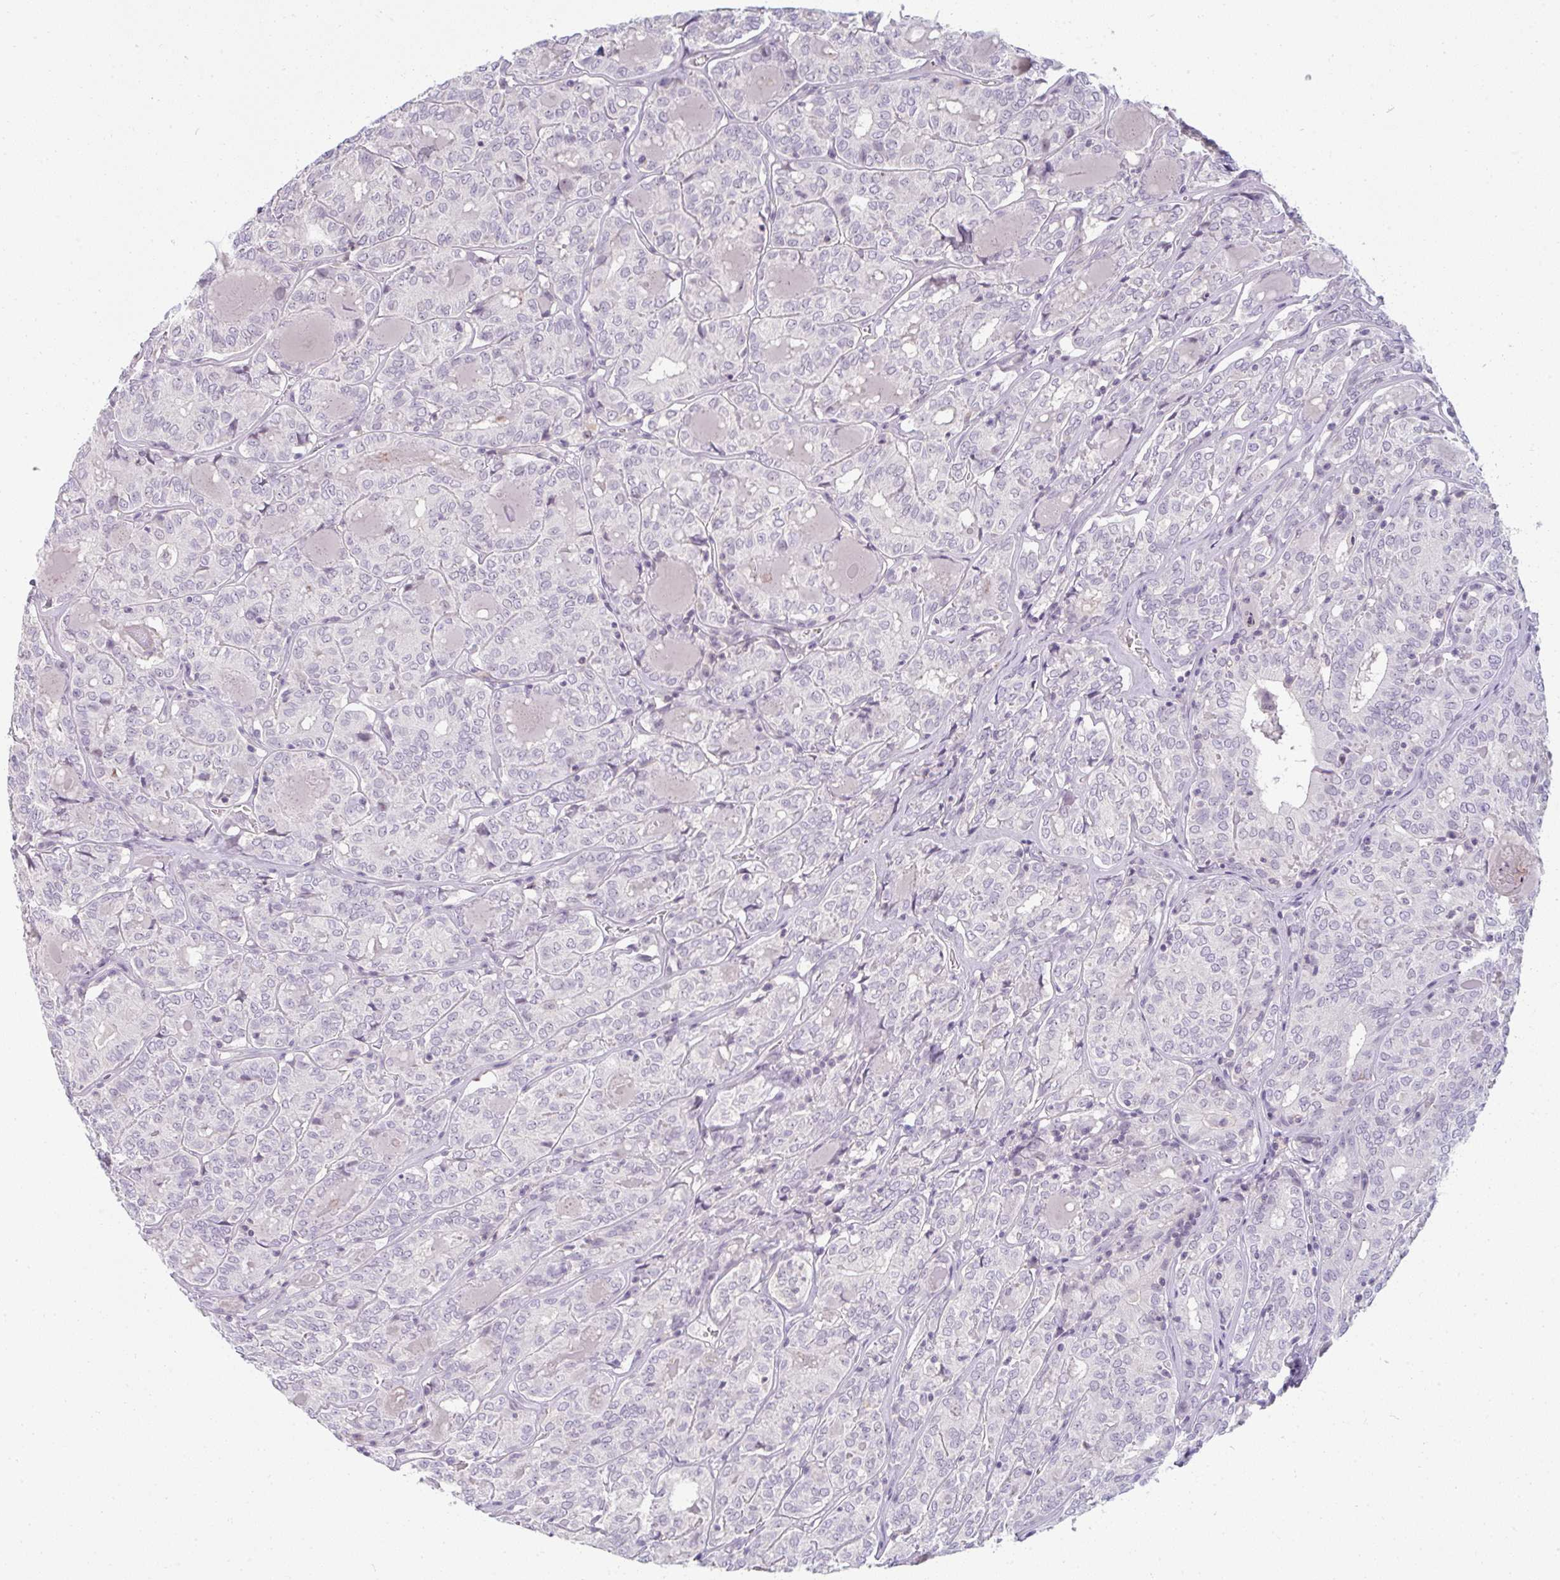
{"staining": {"intensity": "negative", "quantity": "none", "location": "none"}, "tissue": "thyroid cancer", "cell_type": "Tumor cells", "image_type": "cancer", "snomed": [{"axis": "morphology", "description": "Papillary adenocarcinoma, NOS"}, {"axis": "topography", "description": "Thyroid gland"}], "caption": "Immunohistochemical staining of thyroid papillary adenocarcinoma shows no significant staining in tumor cells.", "gene": "PPFIA4", "patient": {"sex": "female", "age": 72}}